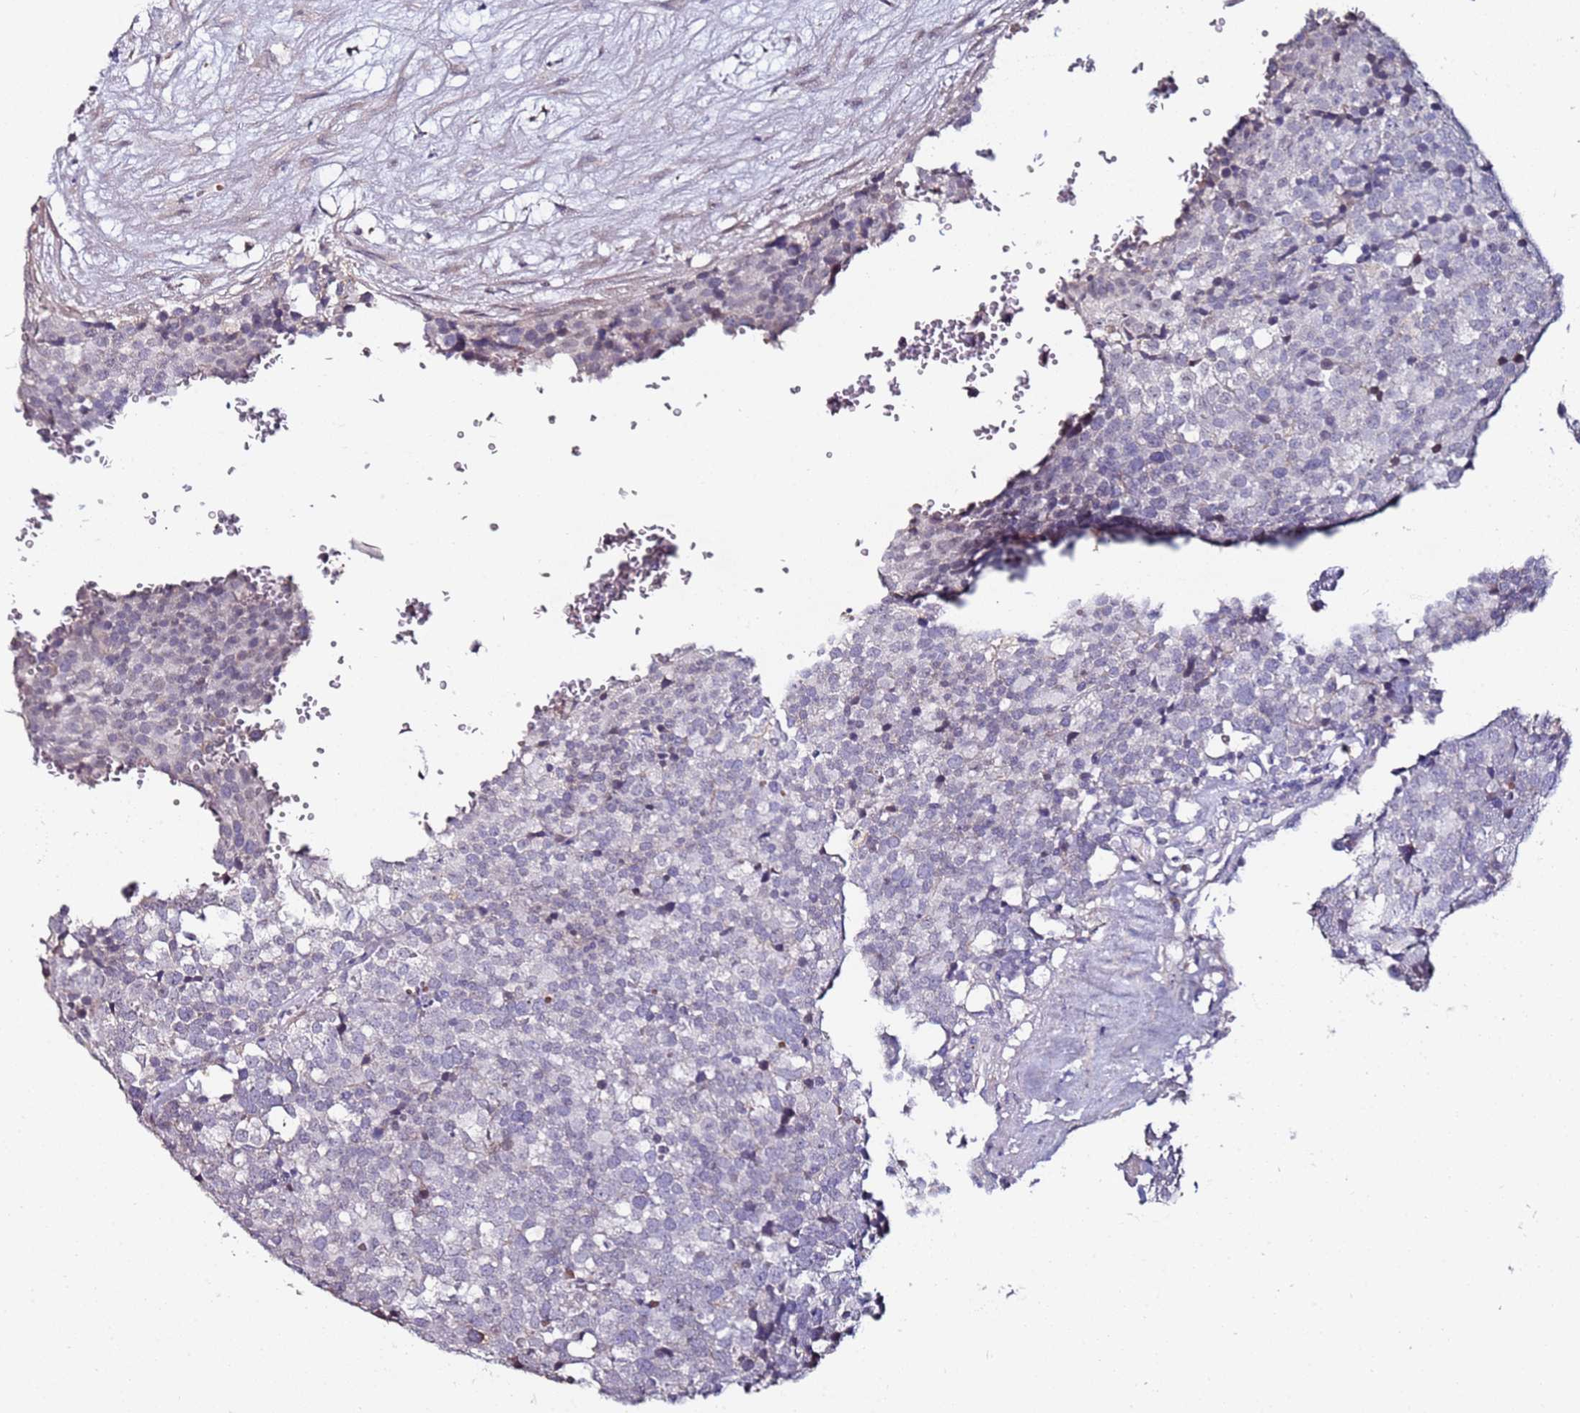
{"staining": {"intensity": "negative", "quantity": "none", "location": "none"}, "tissue": "testis cancer", "cell_type": "Tumor cells", "image_type": "cancer", "snomed": [{"axis": "morphology", "description": "Seminoma, NOS"}, {"axis": "topography", "description": "Testis"}], "caption": "Protein analysis of seminoma (testis) demonstrates no significant expression in tumor cells.", "gene": "C3orf80", "patient": {"sex": "male", "age": 71}}